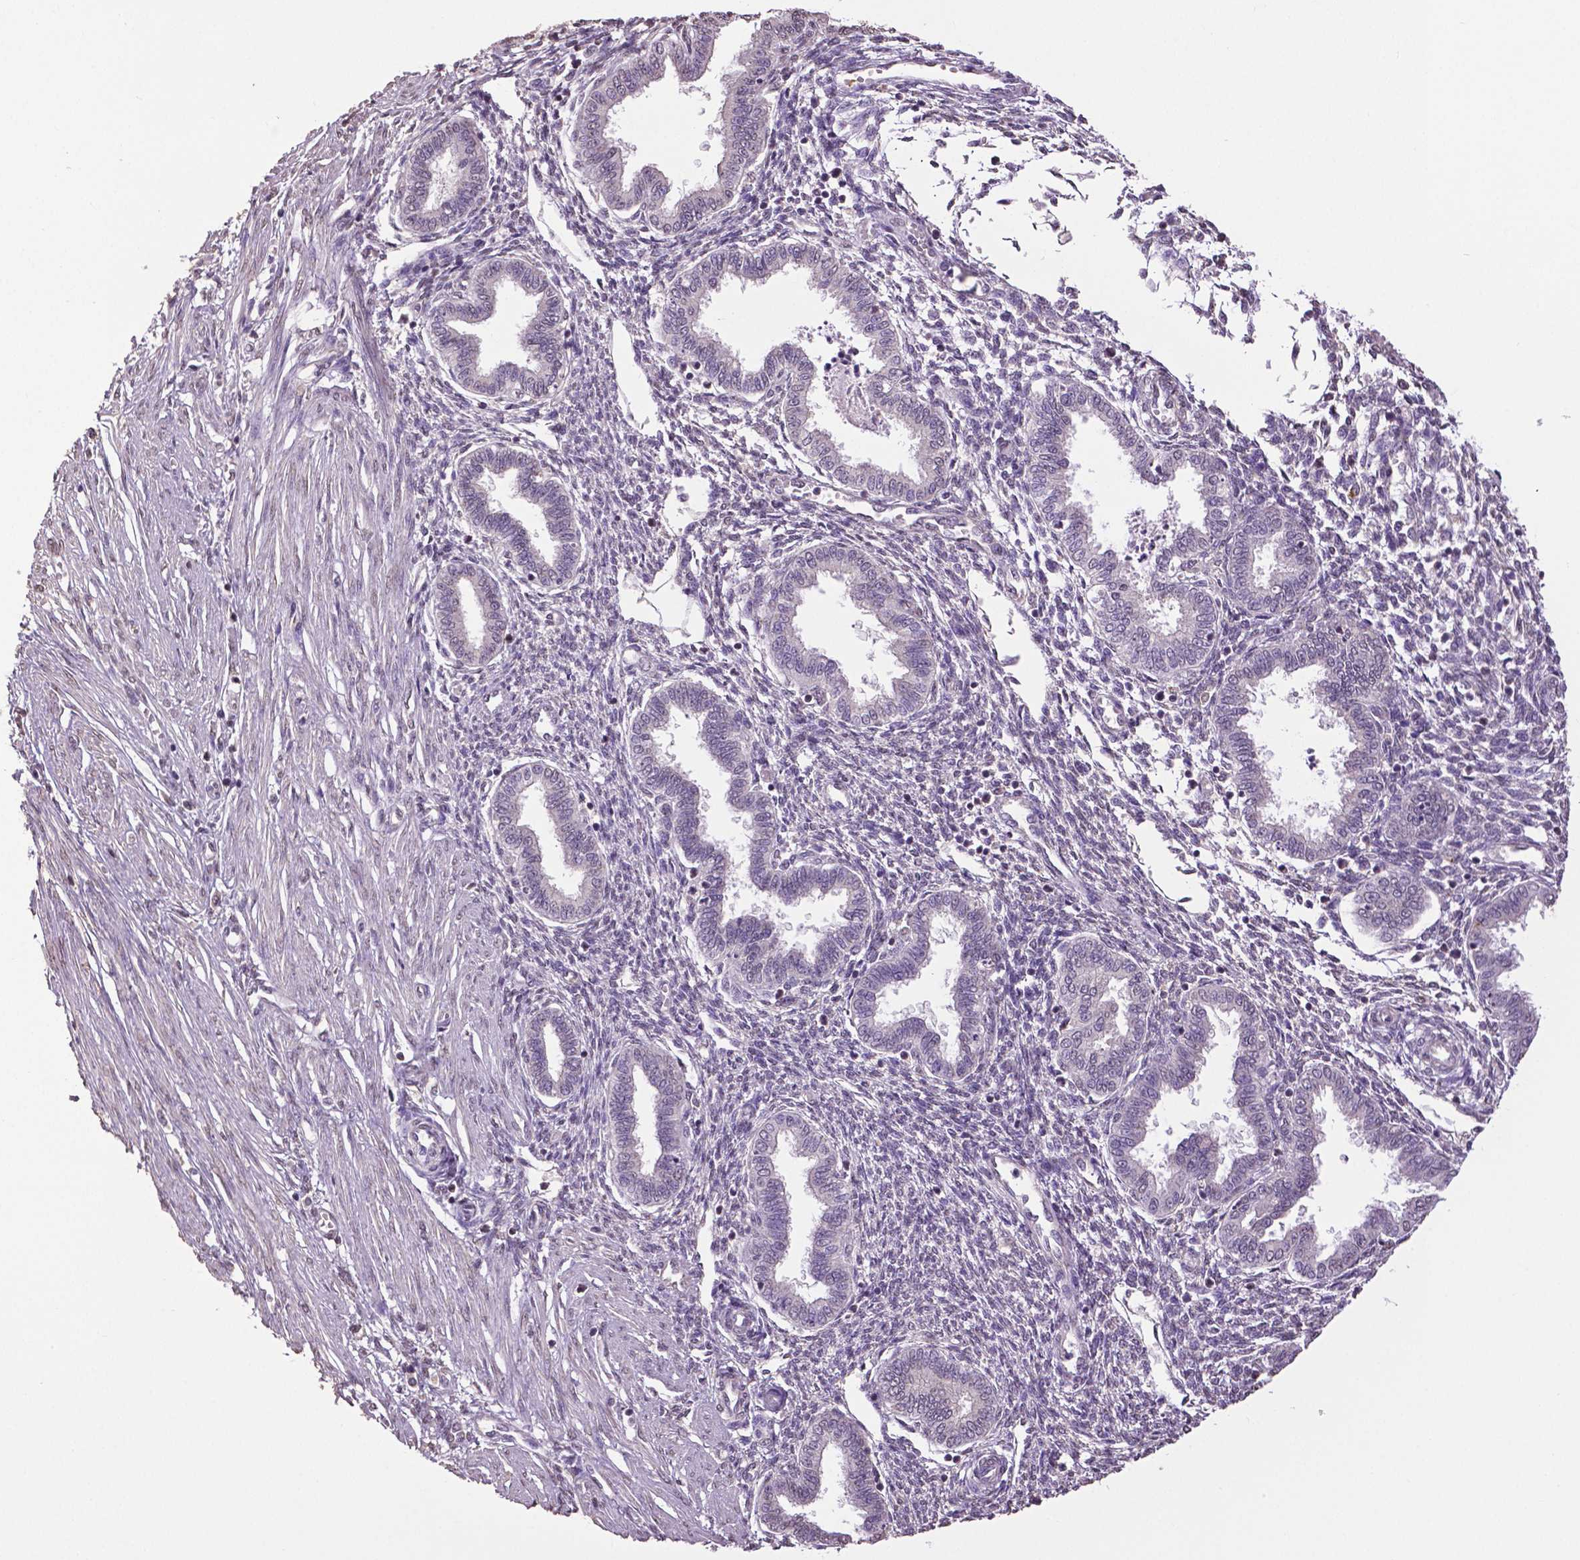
{"staining": {"intensity": "negative", "quantity": "none", "location": "none"}, "tissue": "endometrium", "cell_type": "Cells in endometrial stroma", "image_type": "normal", "snomed": [{"axis": "morphology", "description": "Normal tissue, NOS"}, {"axis": "topography", "description": "Endometrium"}], "caption": "IHC image of unremarkable endometrium: endometrium stained with DAB (3,3'-diaminobenzidine) shows no significant protein positivity in cells in endometrial stroma.", "gene": "RUNX3", "patient": {"sex": "female", "age": 33}}